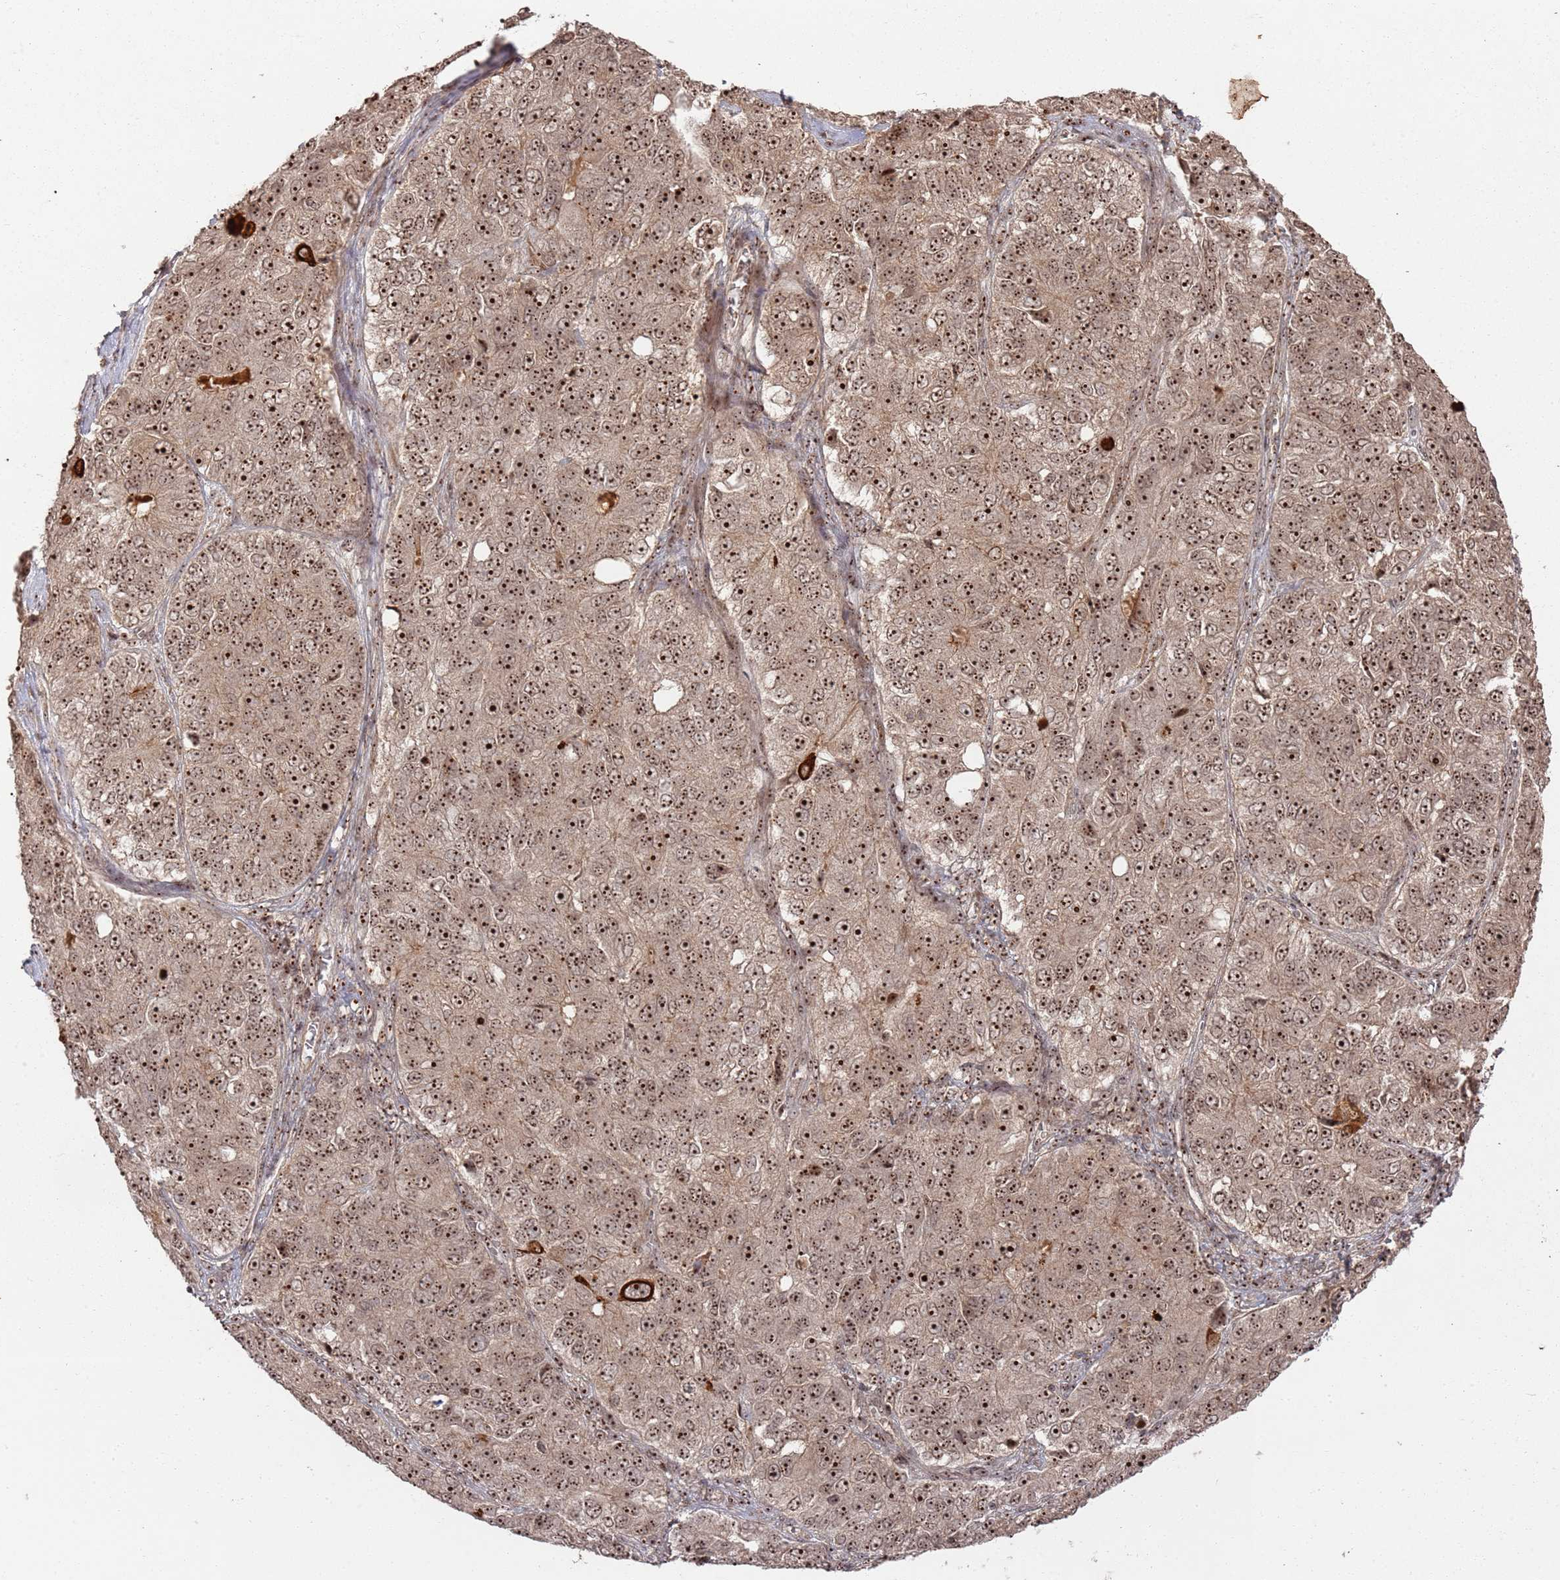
{"staining": {"intensity": "strong", "quantity": ">75%", "location": "nuclear"}, "tissue": "ovarian cancer", "cell_type": "Tumor cells", "image_type": "cancer", "snomed": [{"axis": "morphology", "description": "Carcinoma, endometroid"}, {"axis": "topography", "description": "Ovary"}], "caption": "The immunohistochemical stain labels strong nuclear expression in tumor cells of endometroid carcinoma (ovarian) tissue. Using DAB (brown) and hematoxylin (blue) stains, captured at high magnification using brightfield microscopy.", "gene": "UTP11", "patient": {"sex": "female", "age": 51}}